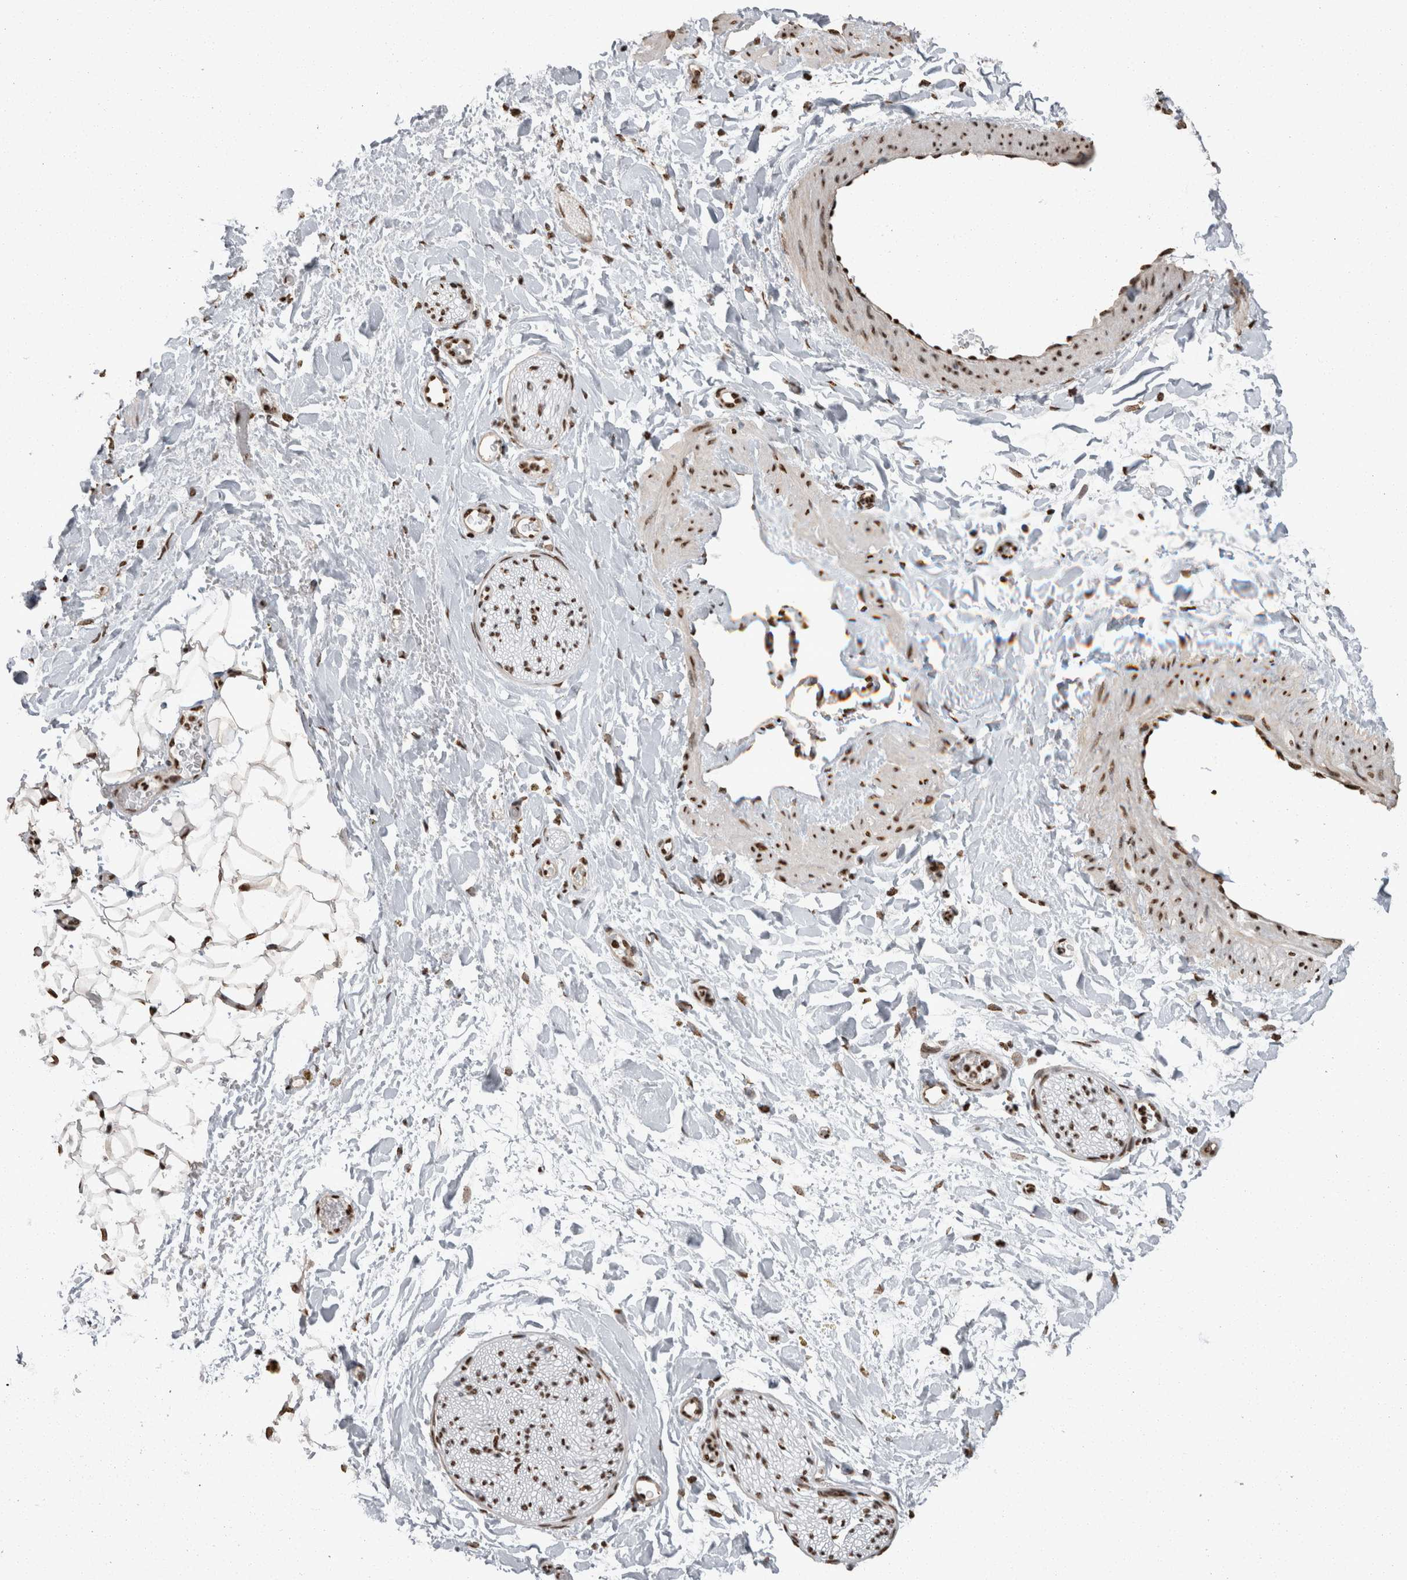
{"staining": {"intensity": "strong", "quantity": ">75%", "location": "nuclear"}, "tissue": "adipose tissue", "cell_type": "Adipocytes", "image_type": "normal", "snomed": [{"axis": "morphology", "description": "Normal tissue, NOS"}, {"axis": "topography", "description": "Kidney"}, {"axis": "topography", "description": "Peripheral nerve tissue"}], "caption": "An immunohistochemistry (IHC) photomicrograph of normal tissue is shown. Protein staining in brown shows strong nuclear positivity in adipose tissue within adipocytes.", "gene": "HNRNPM", "patient": {"sex": "male", "age": 7}}